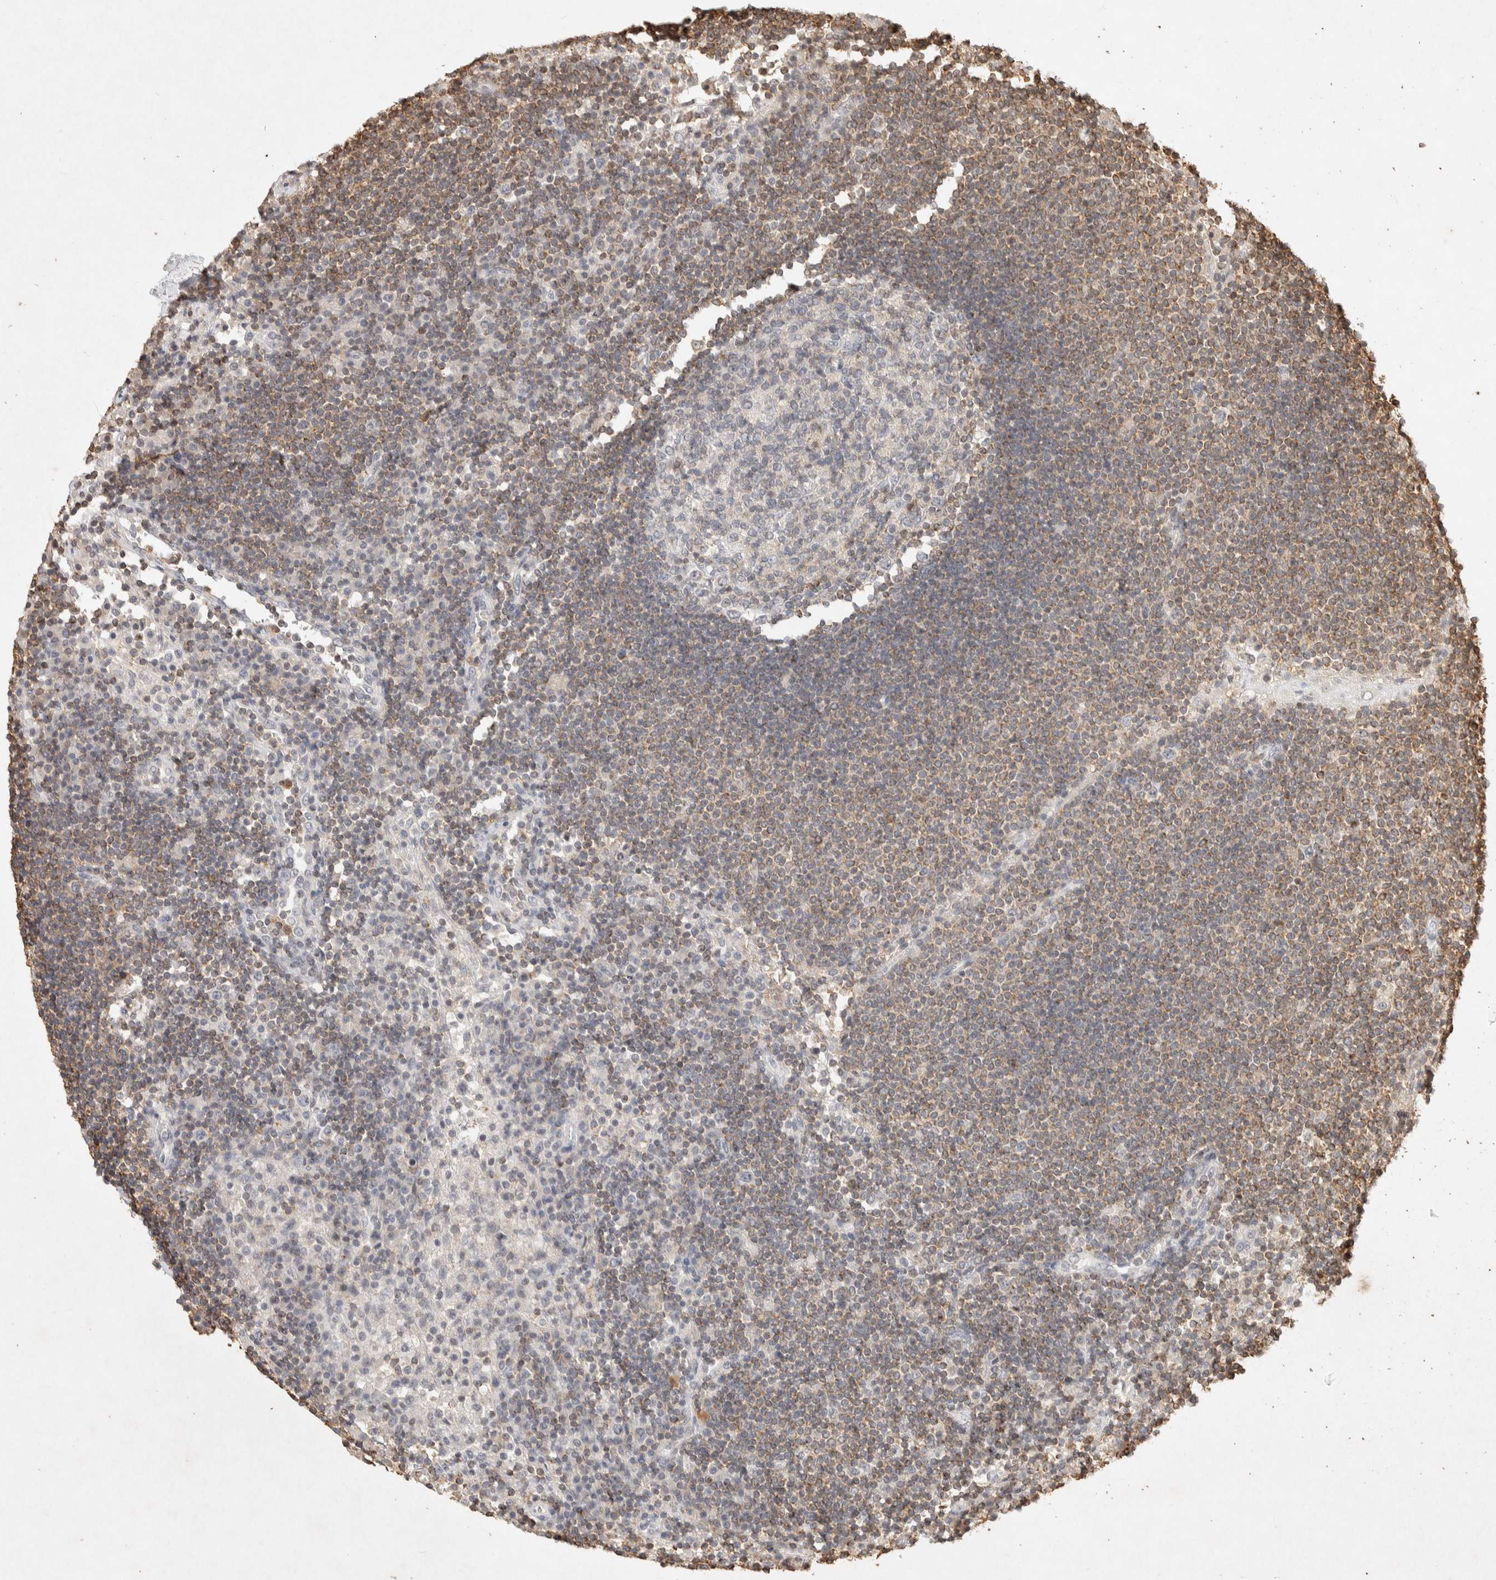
{"staining": {"intensity": "moderate", "quantity": "<25%", "location": "cytoplasmic/membranous"}, "tissue": "lymph node", "cell_type": "Germinal center cells", "image_type": "normal", "snomed": [{"axis": "morphology", "description": "Normal tissue, NOS"}, {"axis": "topography", "description": "Lymph node"}], "caption": "Protein staining of unremarkable lymph node reveals moderate cytoplasmic/membranous staining in about <25% of germinal center cells.", "gene": "RAC2", "patient": {"sex": "female", "age": 53}}